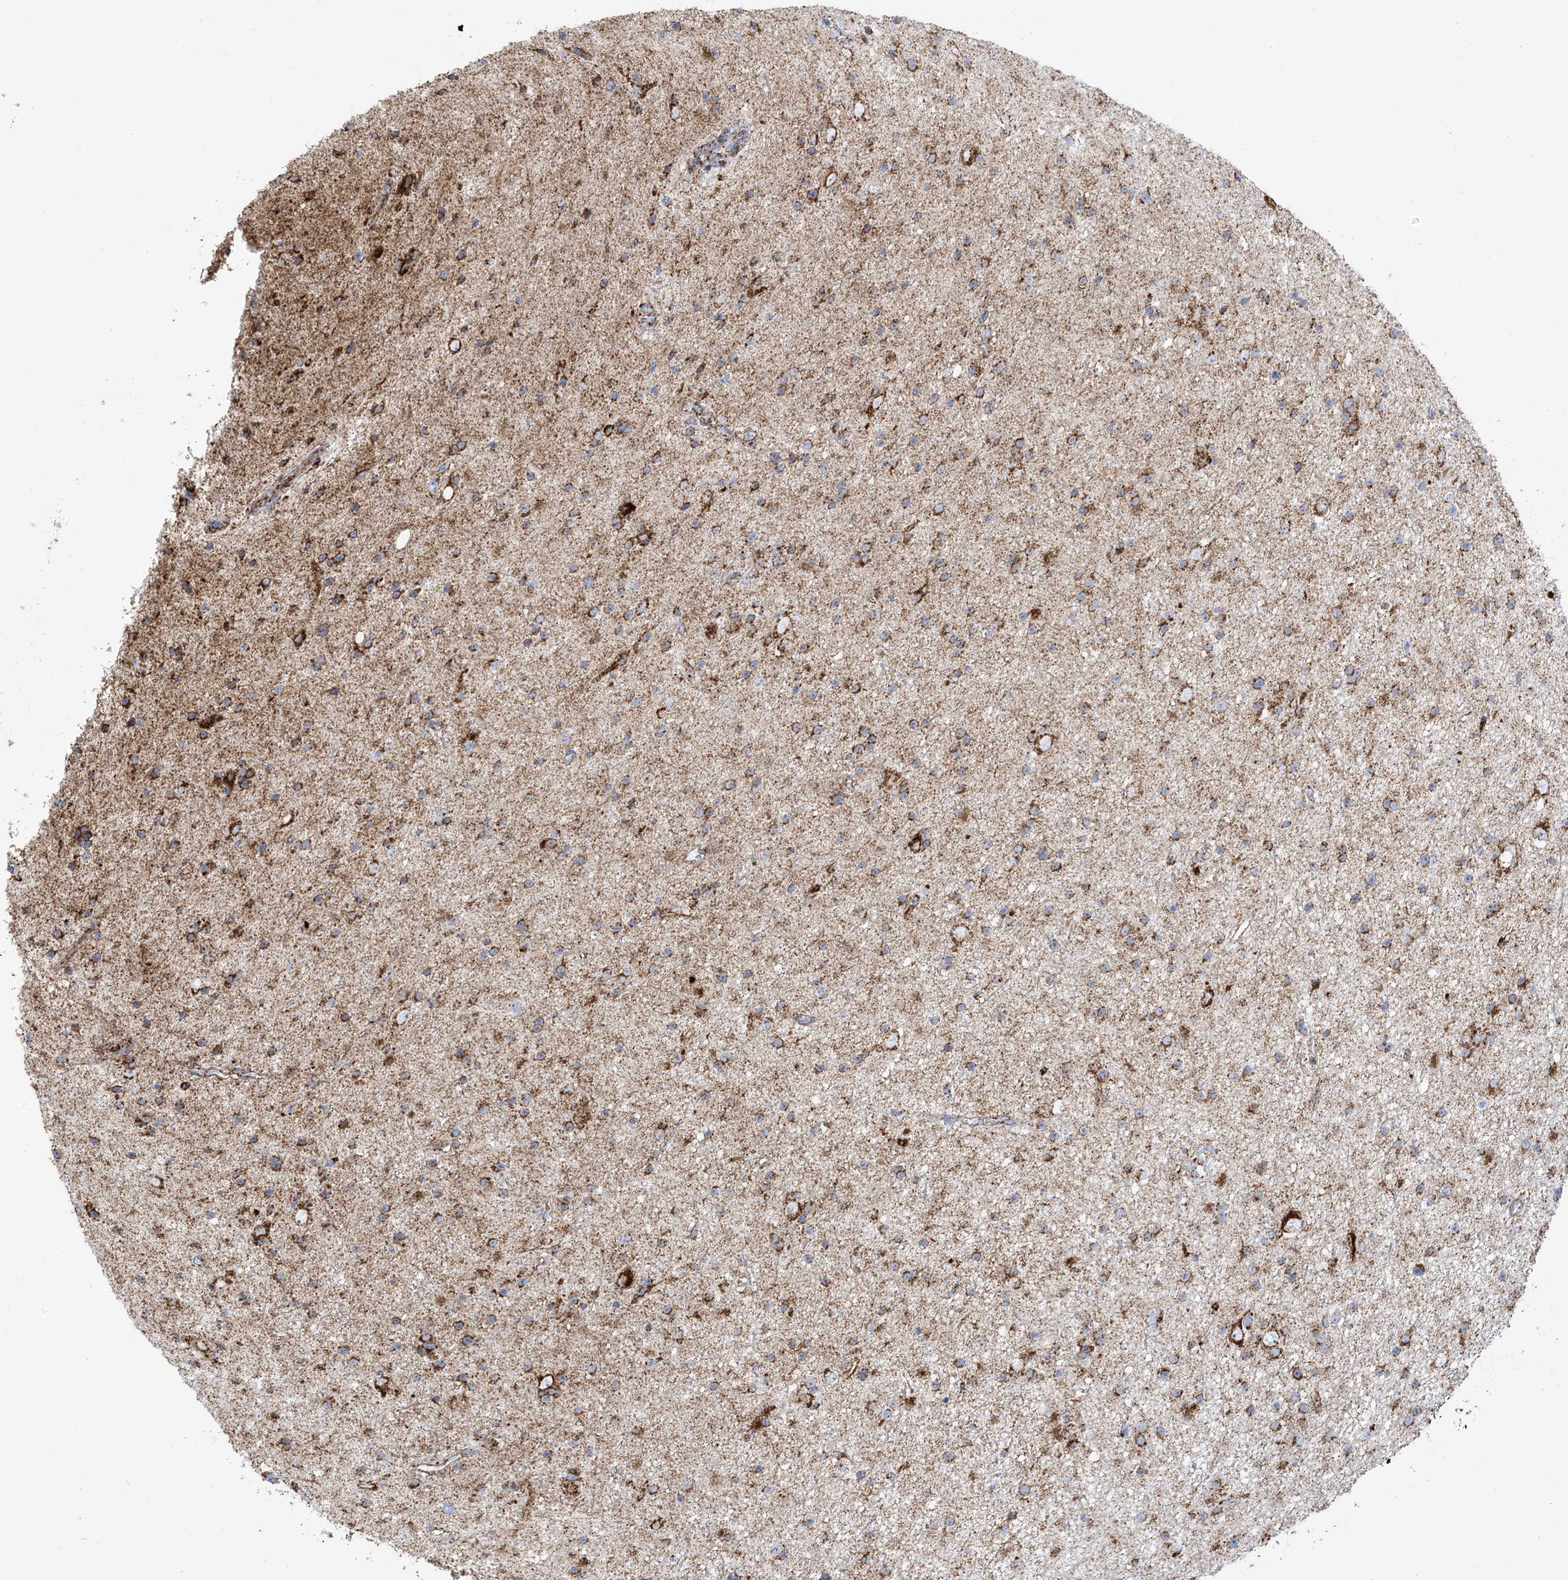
{"staining": {"intensity": "moderate", "quantity": ">75%", "location": "cytoplasmic/membranous"}, "tissue": "glioma", "cell_type": "Tumor cells", "image_type": "cancer", "snomed": [{"axis": "morphology", "description": "Glioma, malignant, Low grade"}, {"axis": "topography", "description": "Cerebral cortex"}], "caption": "This image demonstrates immunohistochemistry (IHC) staining of human low-grade glioma (malignant), with medium moderate cytoplasmic/membranous expression in approximately >75% of tumor cells.", "gene": "SAMM50", "patient": {"sex": "female", "age": 39}}